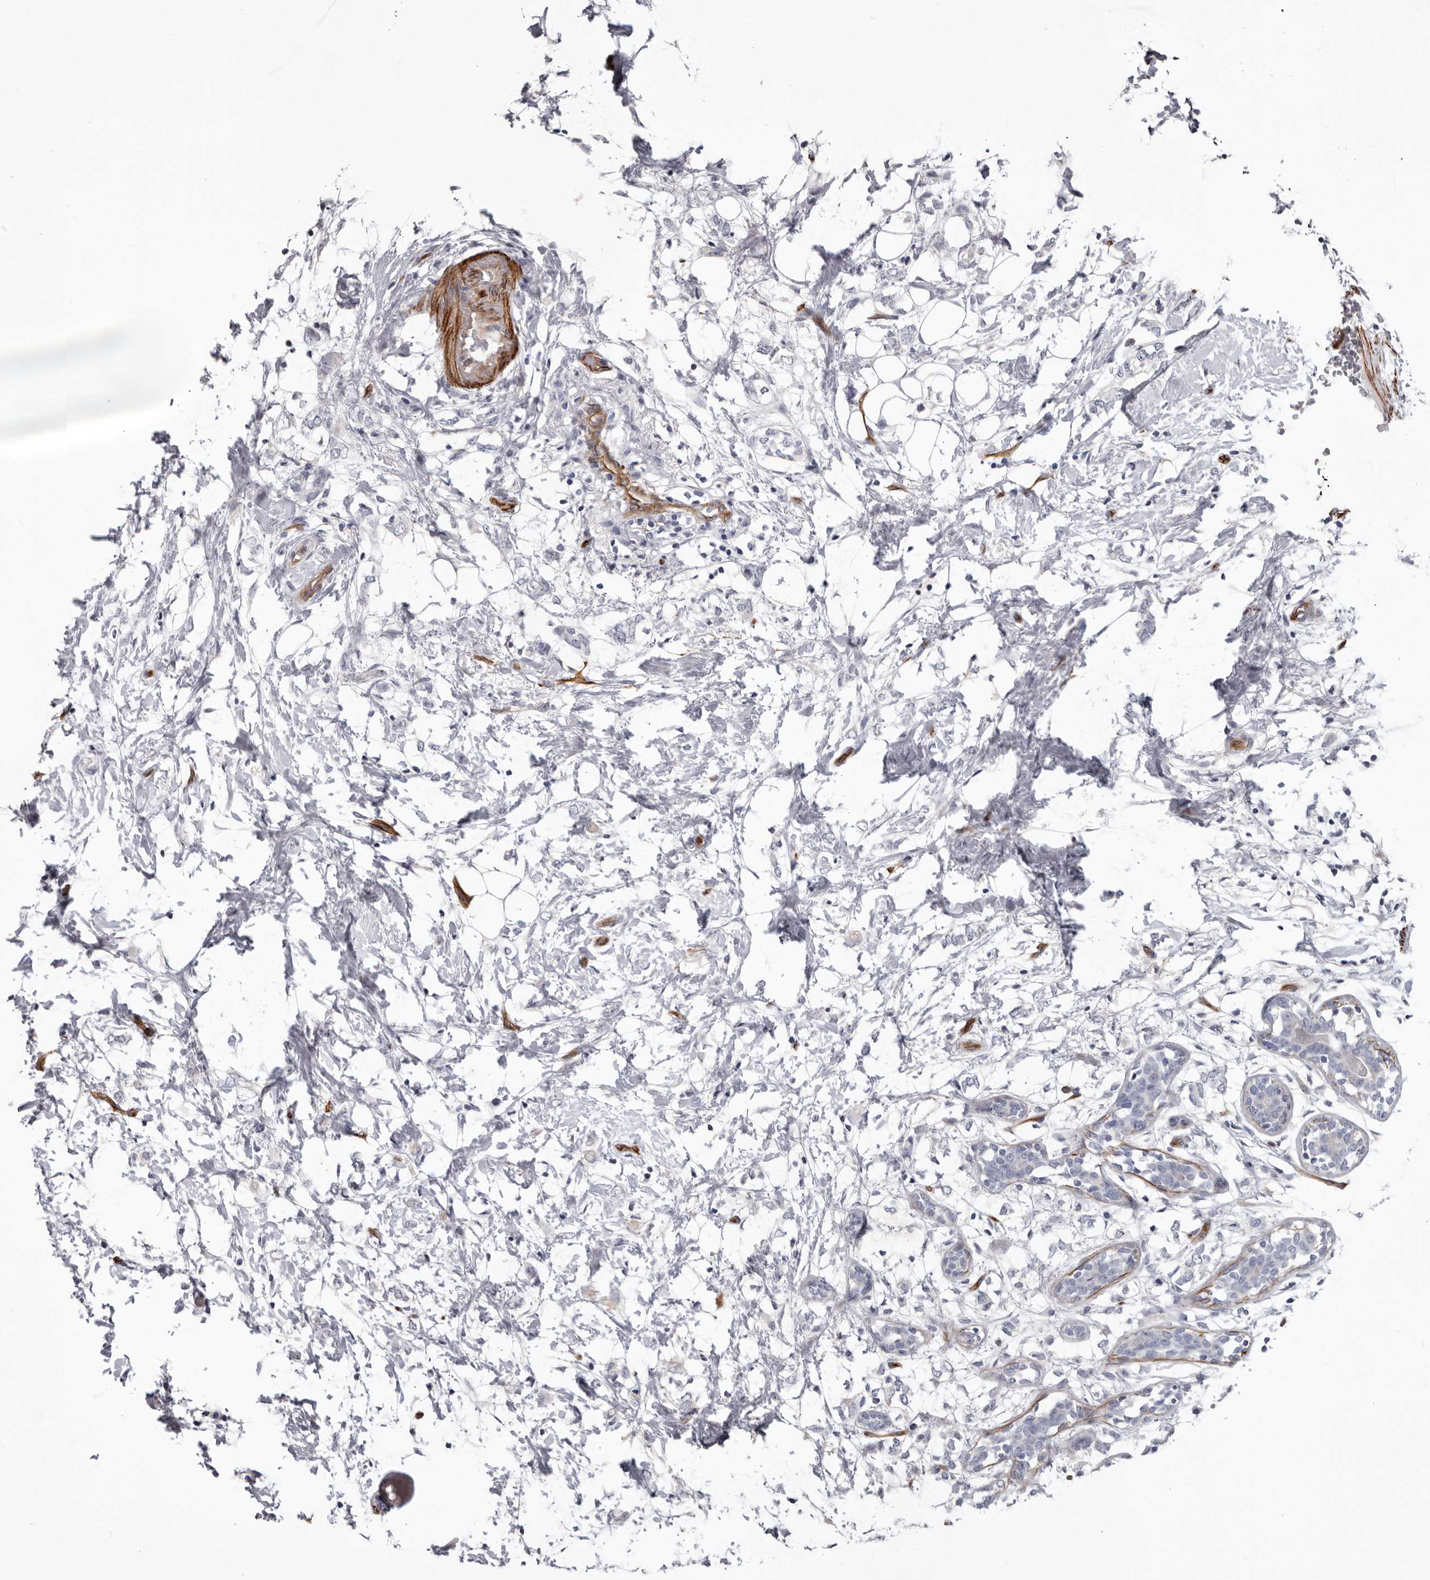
{"staining": {"intensity": "negative", "quantity": "none", "location": "none"}, "tissue": "breast cancer", "cell_type": "Tumor cells", "image_type": "cancer", "snomed": [{"axis": "morphology", "description": "Normal tissue, NOS"}, {"axis": "morphology", "description": "Lobular carcinoma"}, {"axis": "topography", "description": "Breast"}], "caption": "A histopathology image of breast cancer (lobular carcinoma) stained for a protein reveals no brown staining in tumor cells.", "gene": "ADGRL4", "patient": {"sex": "female", "age": 47}}